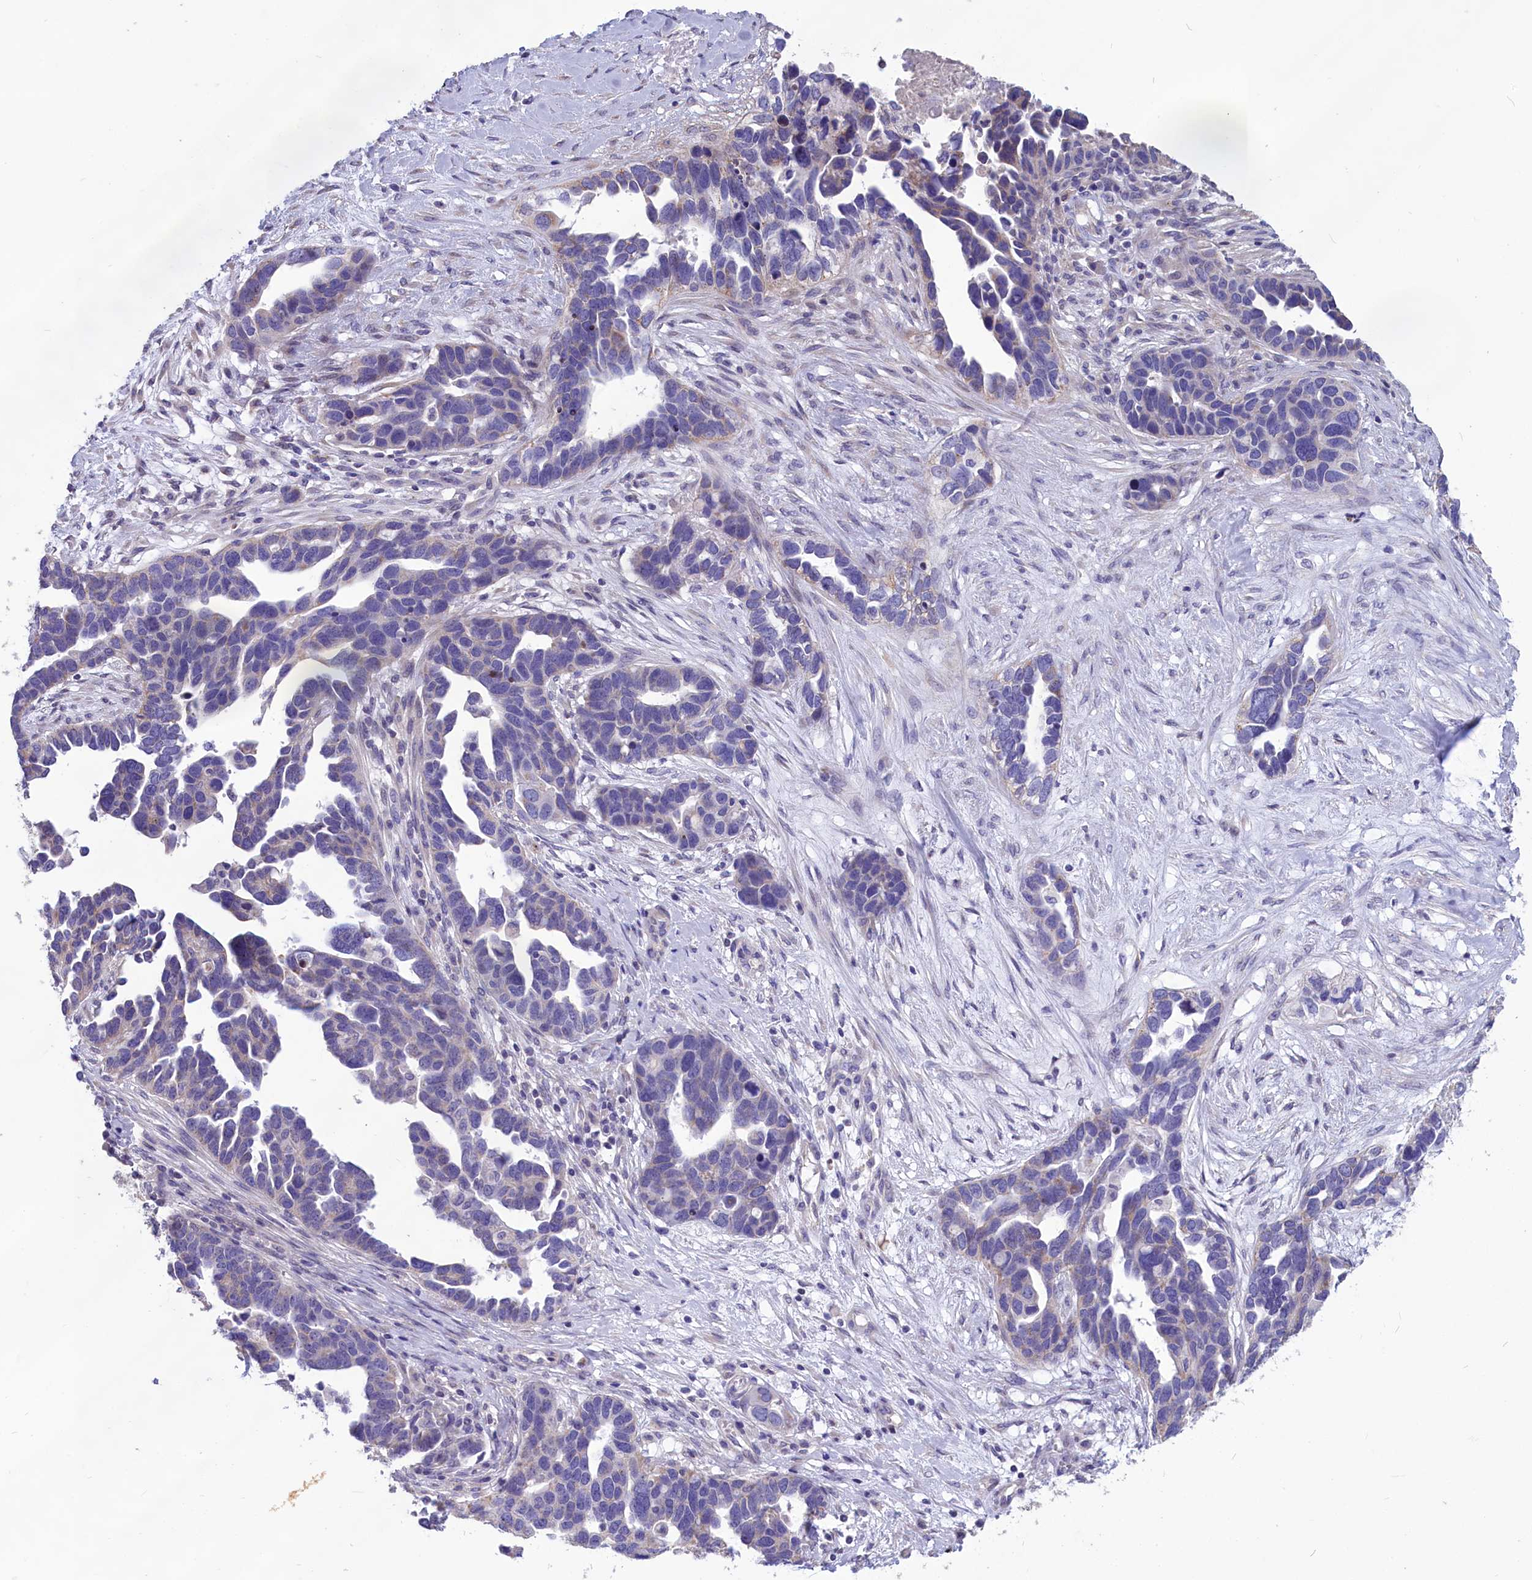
{"staining": {"intensity": "weak", "quantity": "<25%", "location": "cytoplasmic/membranous"}, "tissue": "ovarian cancer", "cell_type": "Tumor cells", "image_type": "cancer", "snomed": [{"axis": "morphology", "description": "Cystadenocarcinoma, serous, NOS"}, {"axis": "topography", "description": "Ovary"}], "caption": "An immunohistochemistry photomicrograph of serous cystadenocarcinoma (ovarian) is shown. There is no staining in tumor cells of serous cystadenocarcinoma (ovarian).", "gene": "CYP2U1", "patient": {"sex": "female", "age": 54}}